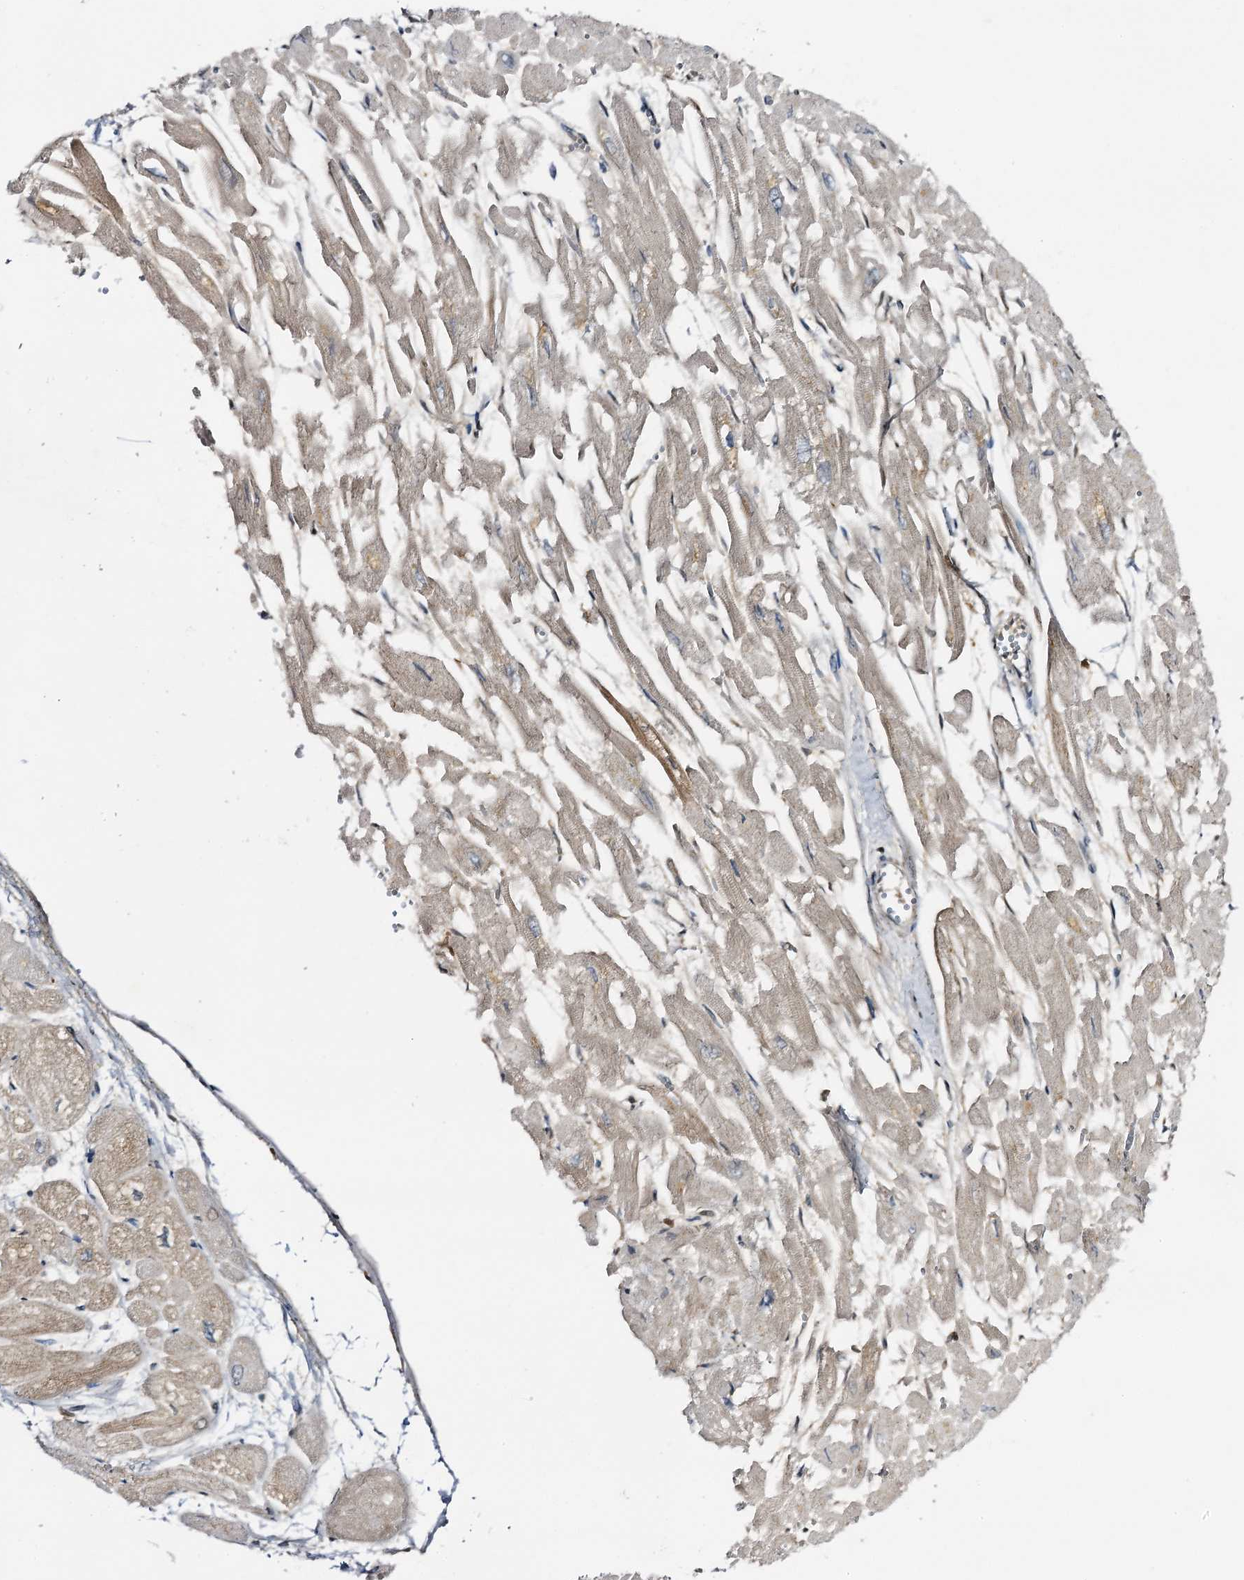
{"staining": {"intensity": "weak", "quantity": "<25%", "location": "cytoplasmic/membranous"}, "tissue": "heart muscle", "cell_type": "Cardiomyocytes", "image_type": "normal", "snomed": [{"axis": "morphology", "description": "Normal tissue, NOS"}, {"axis": "topography", "description": "Heart"}], "caption": "Cardiomyocytes show no significant expression in unremarkable heart muscle.", "gene": "ZNF609", "patient": {"sex": "male", "age": 54}}